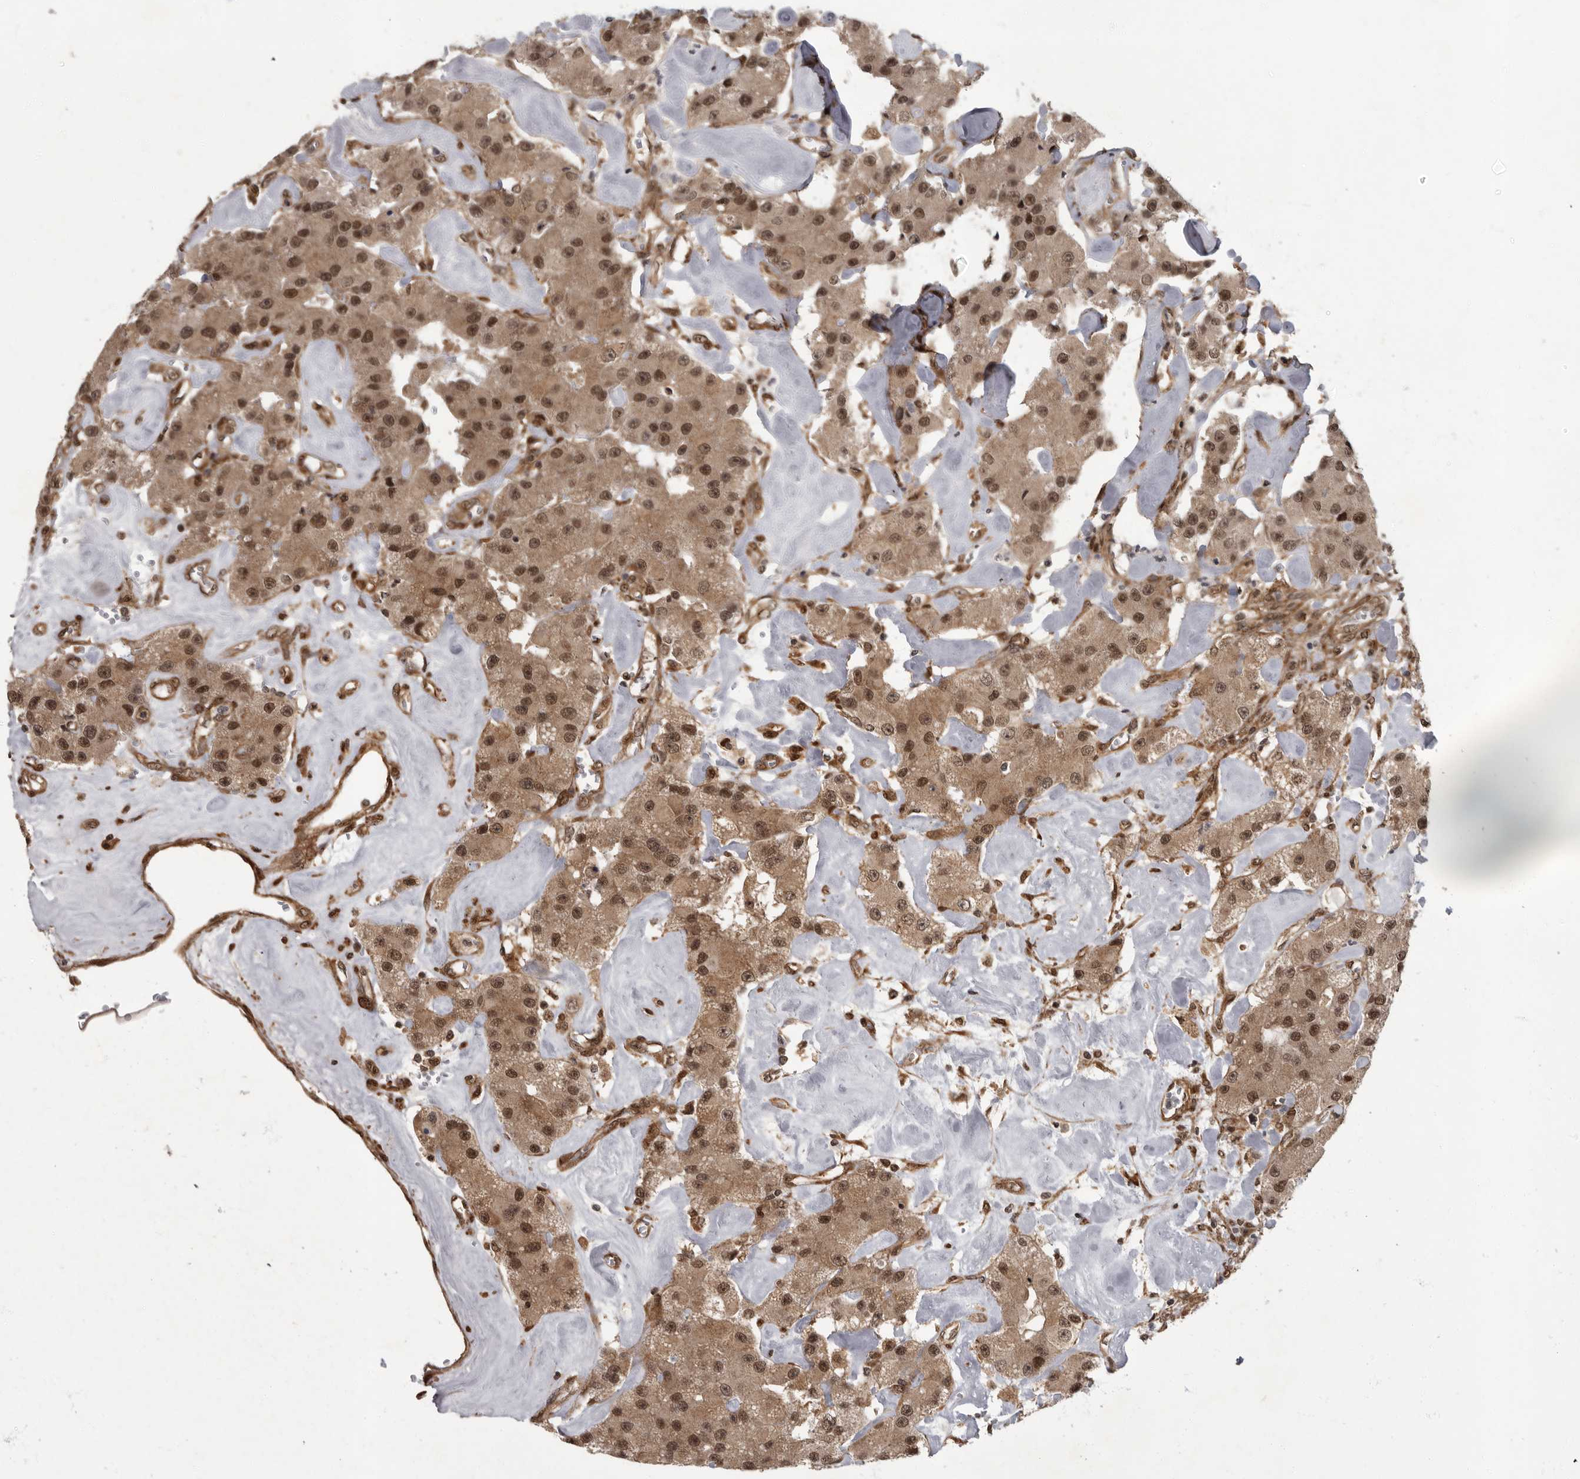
{"staining": {"intensity": "moderate", "quantity": ">75%", "location": "cytoplasmic/membranous,nuclear"}, "tissue": "carcinoid", "cell_type": "Tumor cells", "image_type": "cancer", "snomed": [{"axis": "morphology", "description": "Carcinoid, malignant, NOS"}, {"axis": "topography", "description": "Pancreas"}], "caption": "An IHC histopathology image of neoplastic tissue is shown. Protein staining in brown shows moderate cytoplasmic/membranous and nuclear positivity in carcinoid within tumor cells.", "gene": "VPS50", "patient": {"sex": "male", "age": 41}}